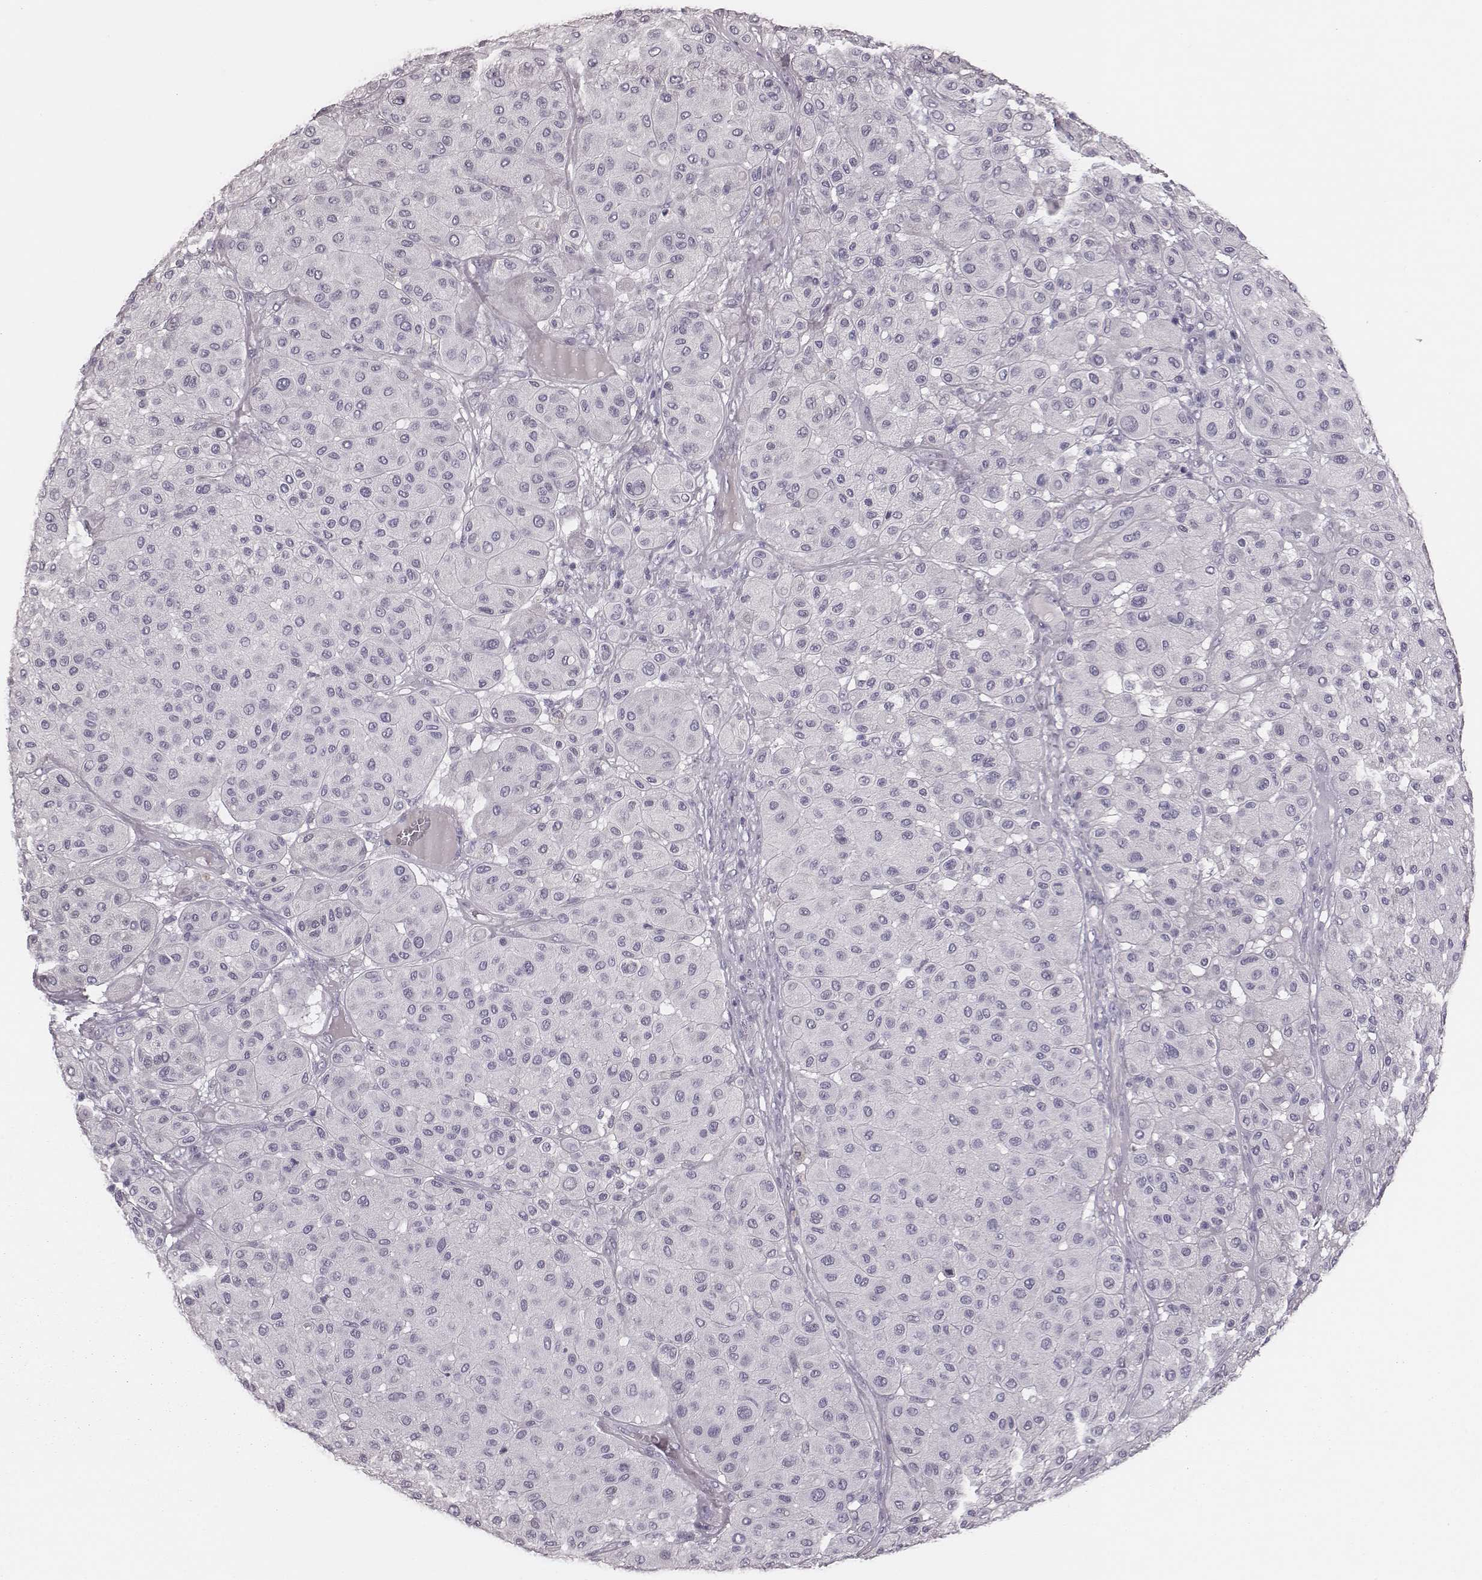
{"staining": {"intensity": "negative", "quantity": "none", "location": "none"}, "tissue": "melanoma", "cell_type": "Tumor cells", "image_type": "cancer", "snomed": [{"axis": "morphology", "description": "Malignant melanoma, Metastatic site"}, {"axis": "topography", "description": "Smooth muscle"}], "caption": "Tumor cells are negative for protein expression in human malignant melanoma (metastatic site). (DAB IHC, high magnification).", "gene": "CSHL1", "patient": {"sex": "male", "age": 41}}